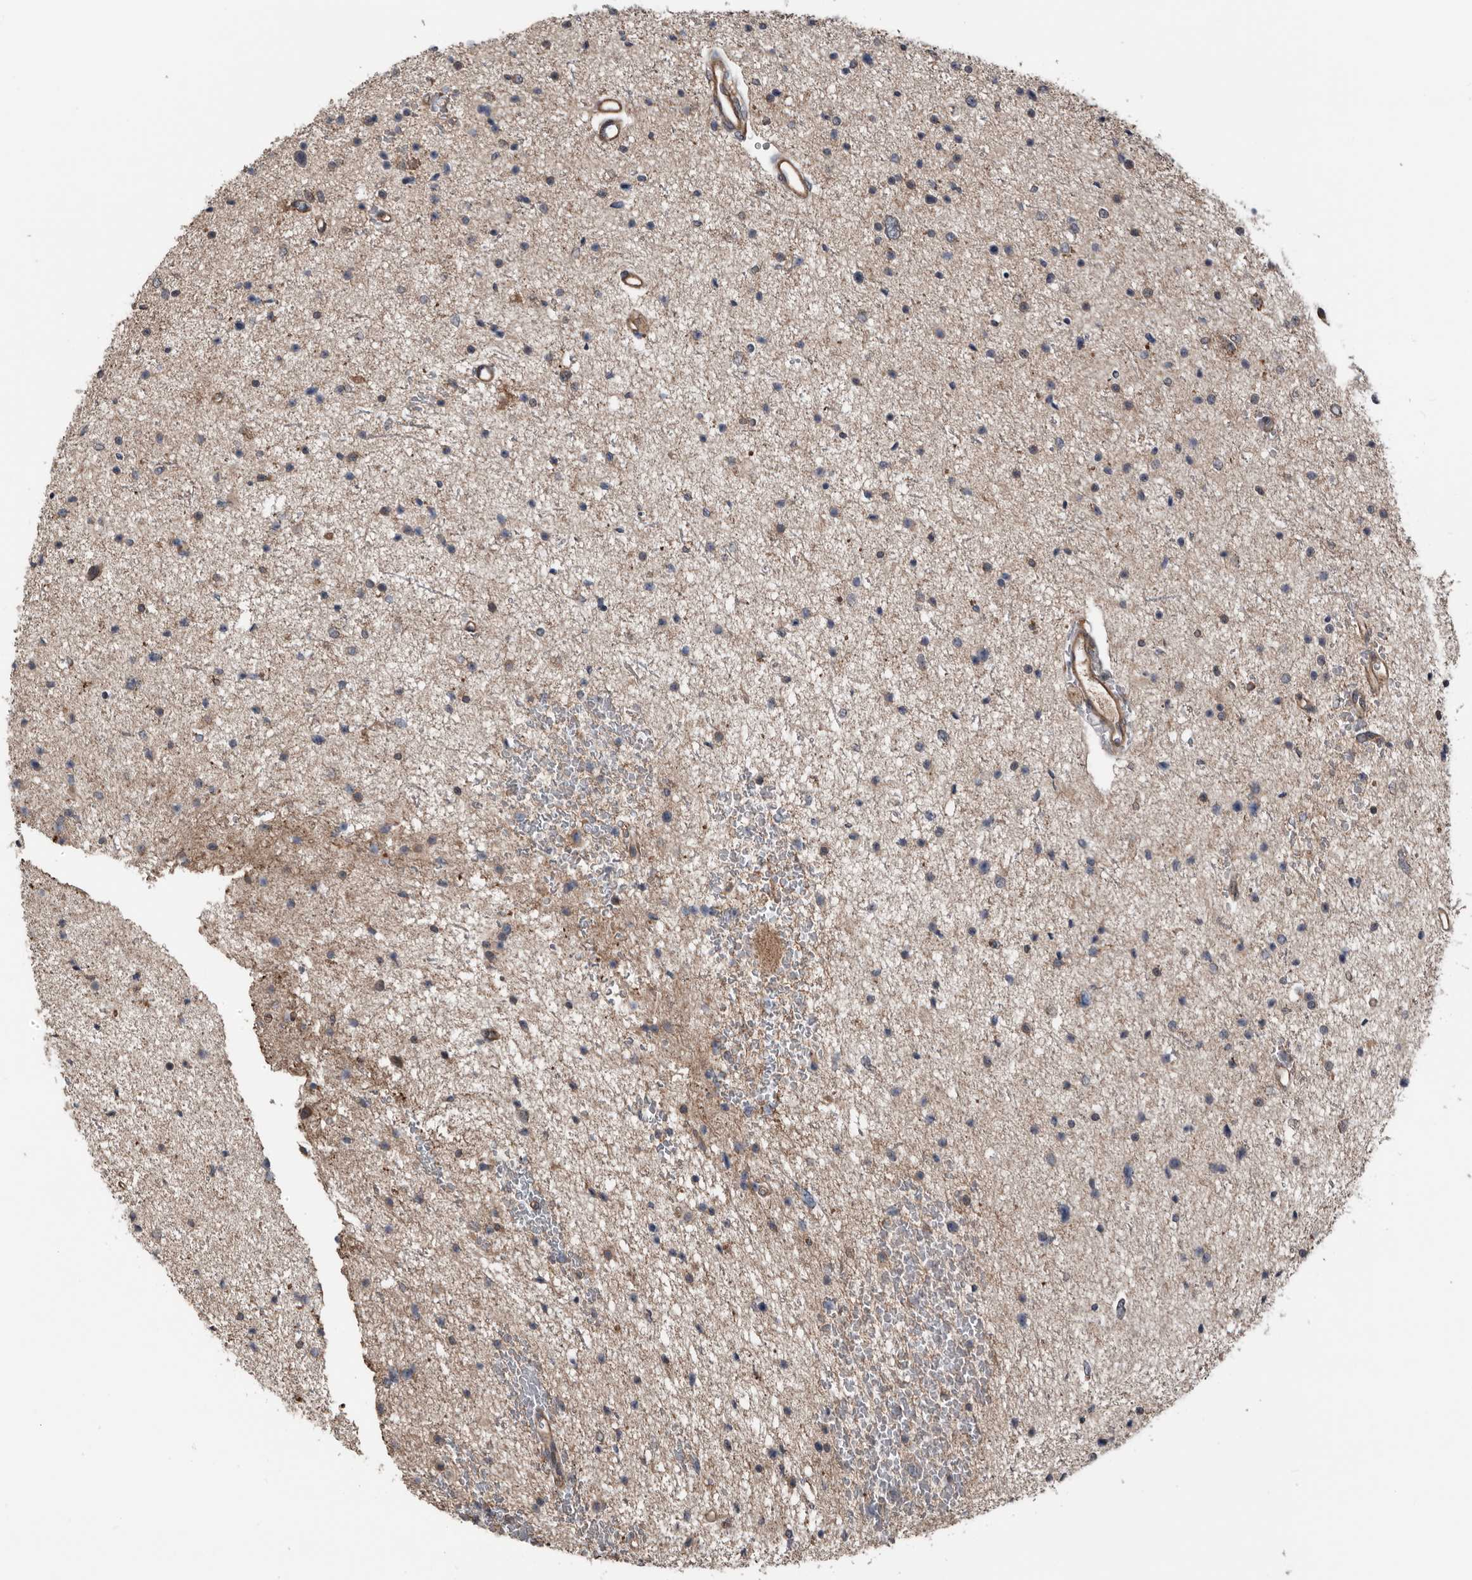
{"staining": {"intensity": "weak", "quantity": "25%-75%", "location": "cytoplasmic/membranous"}, "tissue": "glioma", "cell_type": "Tumor cells", "image_type": "cancer", "snomed": [{"axis": "morphology", "description": "Glioma, malignant, Low grade"}, {"axis": "topography", "description": "Brain"}], "caption": "Glioma stained with a brown dye exhibits weak cytoplasmic/membranous positive expression in approximately 25%-75% of tumor cells.", "gene": "DNAJB4", "patient": {"sex": "female", "age": 37}}